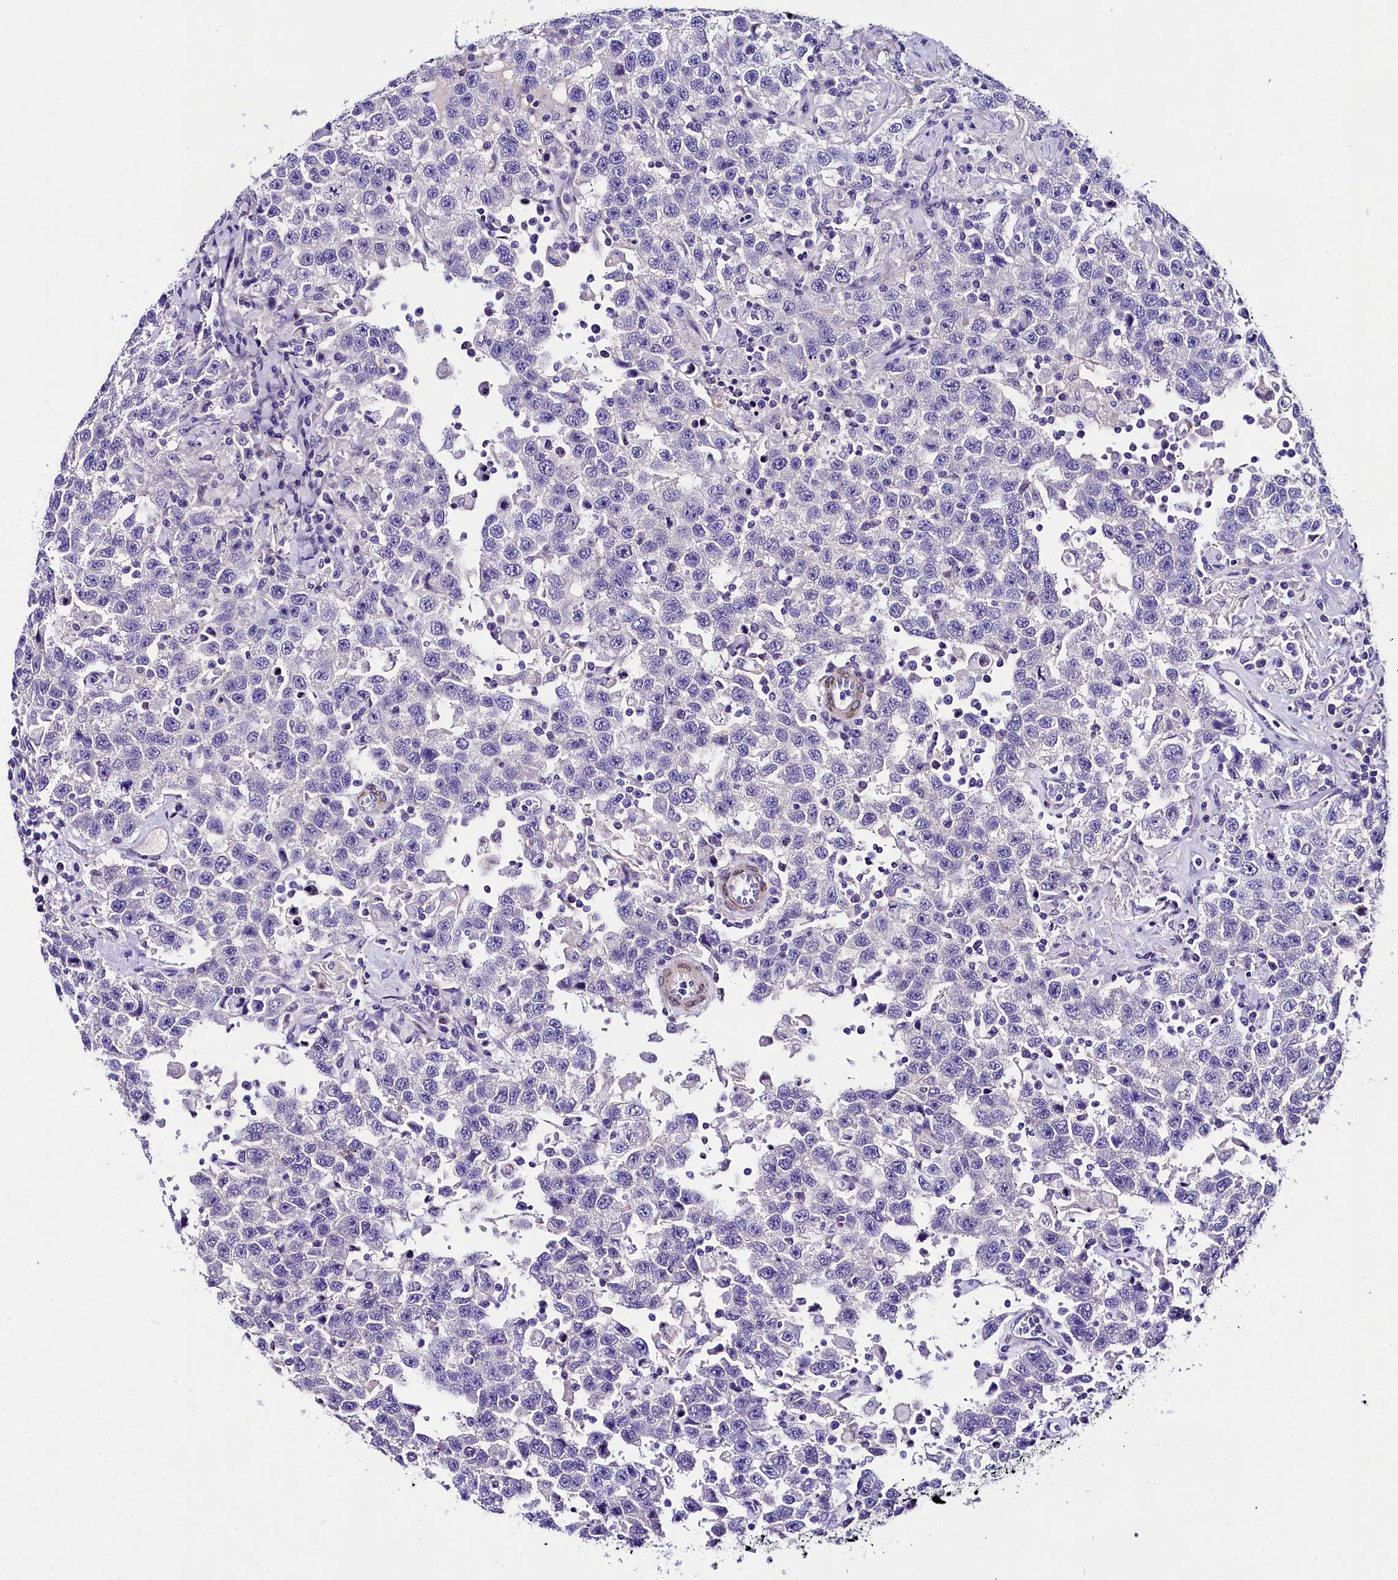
{"staining": {"intensity": "negative", "quantity": "none", "location": "none"}, "tissue": "testis cancer", "cell_type": "Tumor cells", "image_type": "cancer", "snomed": [{"axis": "morphology", "description": "Seminoma, NOS"}, {"axis": "topography", "description": "Testis"}], "caption": "A histopathology image of human testis seminoma is negative for staining in tumor cells.", "gene": "SOD3", "patient": {"sex": "male", "age": 41}}